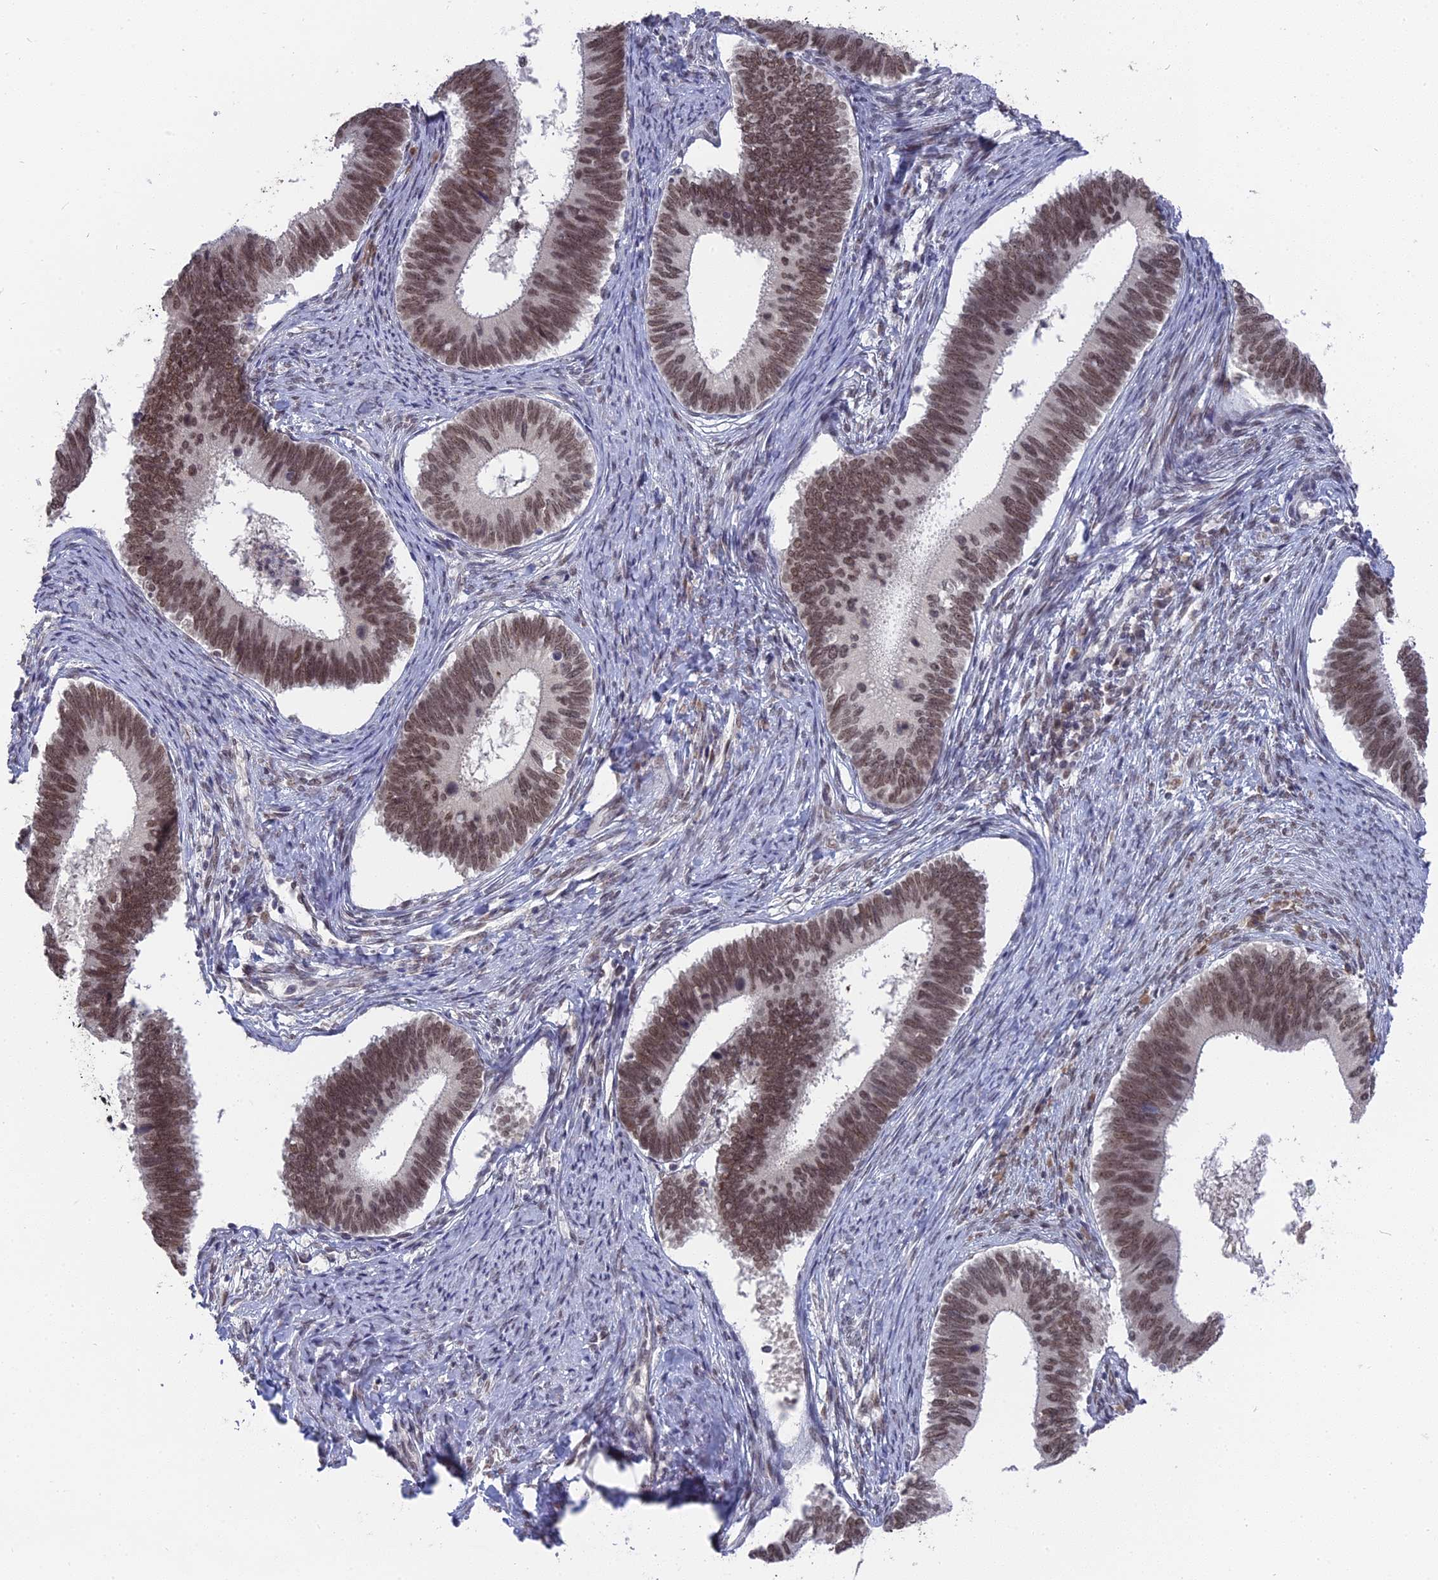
{"staining": {"intensity": "moderate", "quantity": ">75%", "location": "nuclear"}, "tissue": "cervical cancer", "cell_type": "Tumor cells", "image_type": "cancer", "snomed": [{"axis": "morphology", "description": "Adenocarcinoma, NOS"}, {"axis": "topography", "description": "Cervix"}], "caption": "DAB immunohistochemical staining of cervical cancer (adenocarcinoma) shows moderate nuclear protein positivity in approximately >75% of tumor cells. The staining is performed using DAB (3,3'-diaminobenzidine) brown chromogen to label protein expression. The nuclei are counter-stained blue using hematoxylin.", "gene": "NR1H3", "patient": {"sex": "female", "age": 42}}